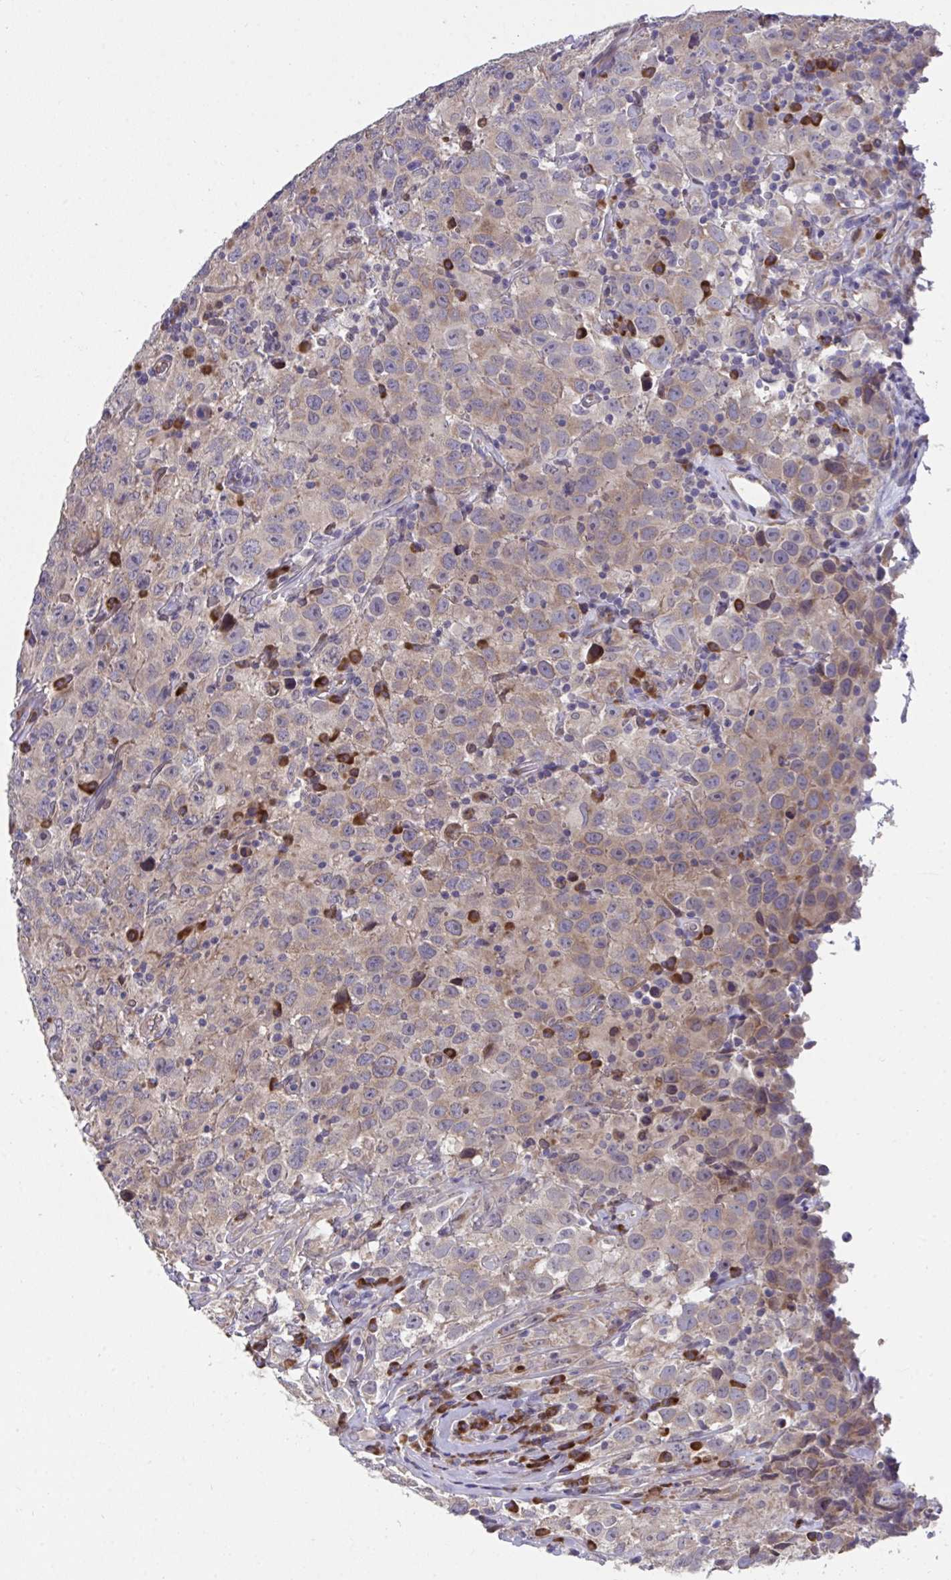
{"staining": {"intensity": "weak", "quantity": ">75%", "location": "cytoplasmic/membranous"}, "tissue": "testis cancer", "cell_type": "Tumor cells", "image_type": "cancer", "snomed": [{"axis": "morphology", "description": "Seminoma, NOS"}, {"axis": "topography", "description": "Testis"}], "caption": "Seminoma (testis) stained with immunohistochemistry (IHC) reveals weak cytoplasmic/membranous staining in about >75% of tumor cells.", "gene": "SUSD4", "patient": {"sex": "male", "age": 41}}